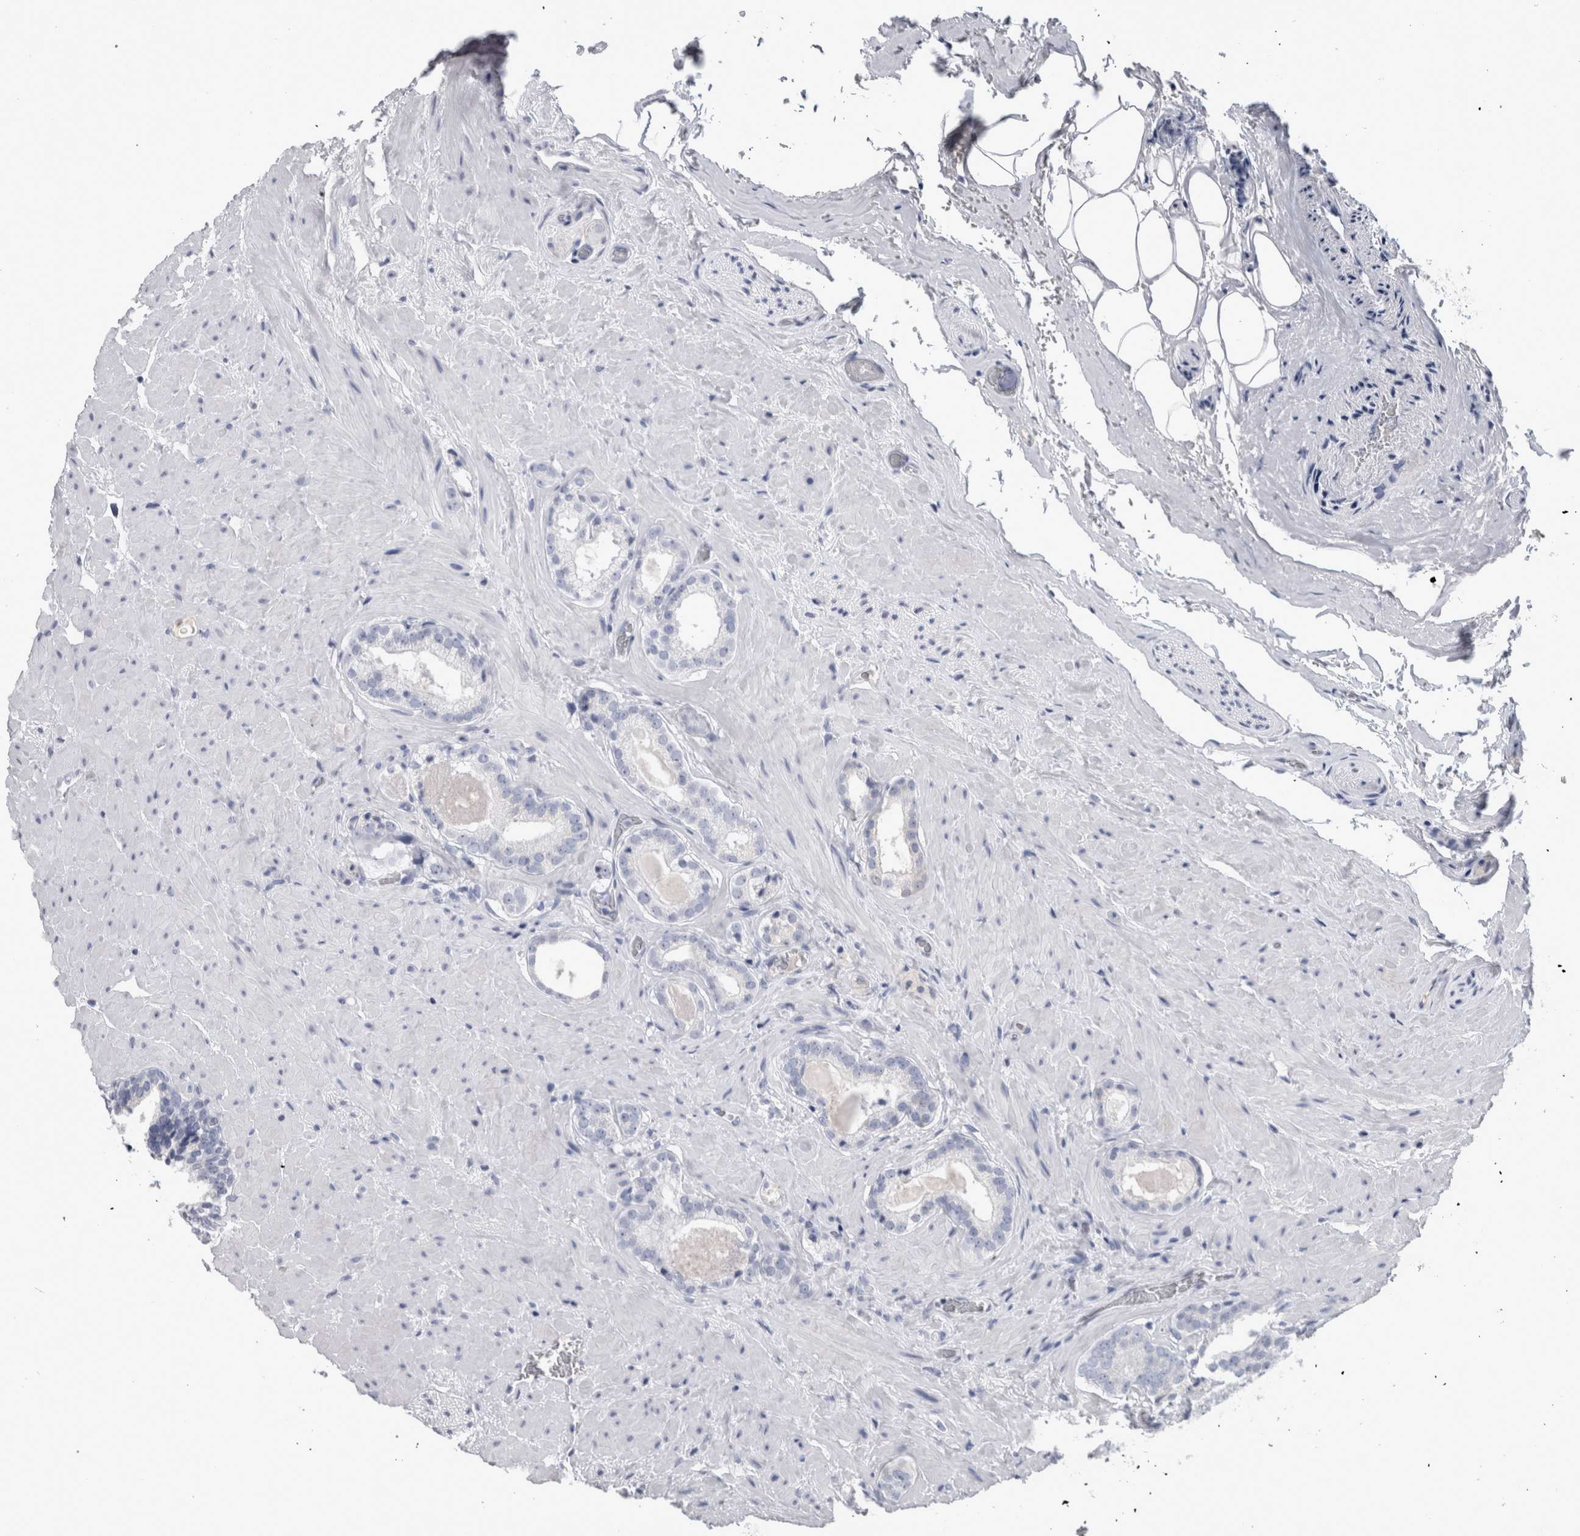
{"staining": {"intensity": "negative", "quantity": "none", "location": "none"}, "tissue": "prostate cancer", "cell_type": "Tumor cells", "image_type": "cancer", "snomed": [{"axis": "morphology", "description": "Adenocarcinoma, High grade"}, {"axis": "topography", "description": "Prostate"}], "caption": "Immunohistochemical staining of human adenocarcinoma (high-grade) (prostate) reveals no significant positivity in tumor cells. (Stains: DAB immunohistochemistry (IHC) with hematoxylin counter stain, Microscopy: brightfield microscopy at high magnification).", "gene": "PAX5", "patient": {"sex": "male", "age": 64}}